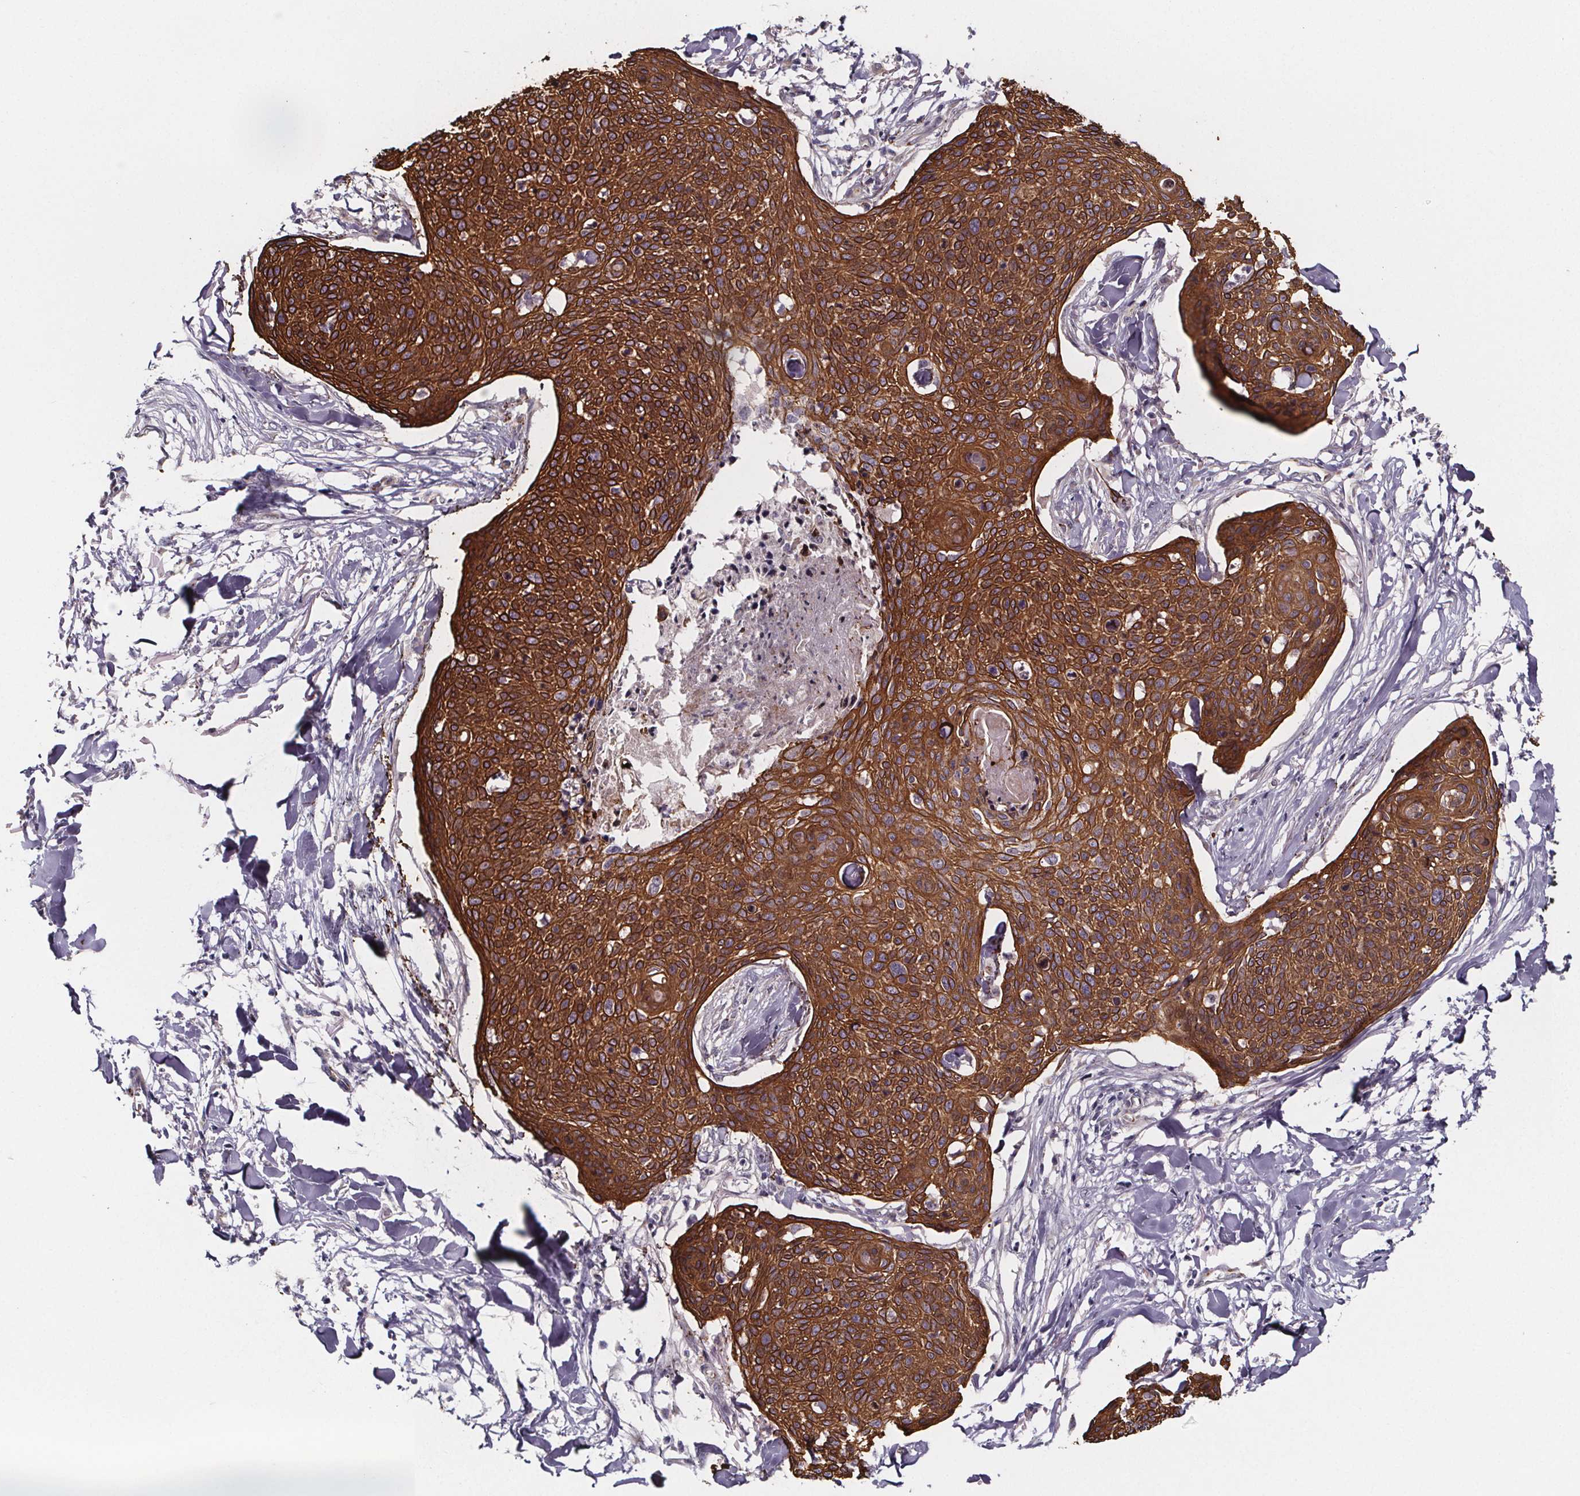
{"staining": {"intensity": "strong", "quantity": ">75%", "location": "cytoplasmic/membranous"}, "tissue": "skin cancer", "cell_type": "Tumor cells", "image_type": "cancer", "snomed": [{"axis": "morphology", "description": "Squamous cell carcinoma, NOS"}, {"axis": "topography", "description": "Skin"}, {"axis": "topography", "description": "Vulva"}], "caption": "Skin squamous cell carcinoma stained with a protein marker reveals strong staining in tumor cells.", "gene": "NDST1", "patient": {"sex": "female", "age": 75}}